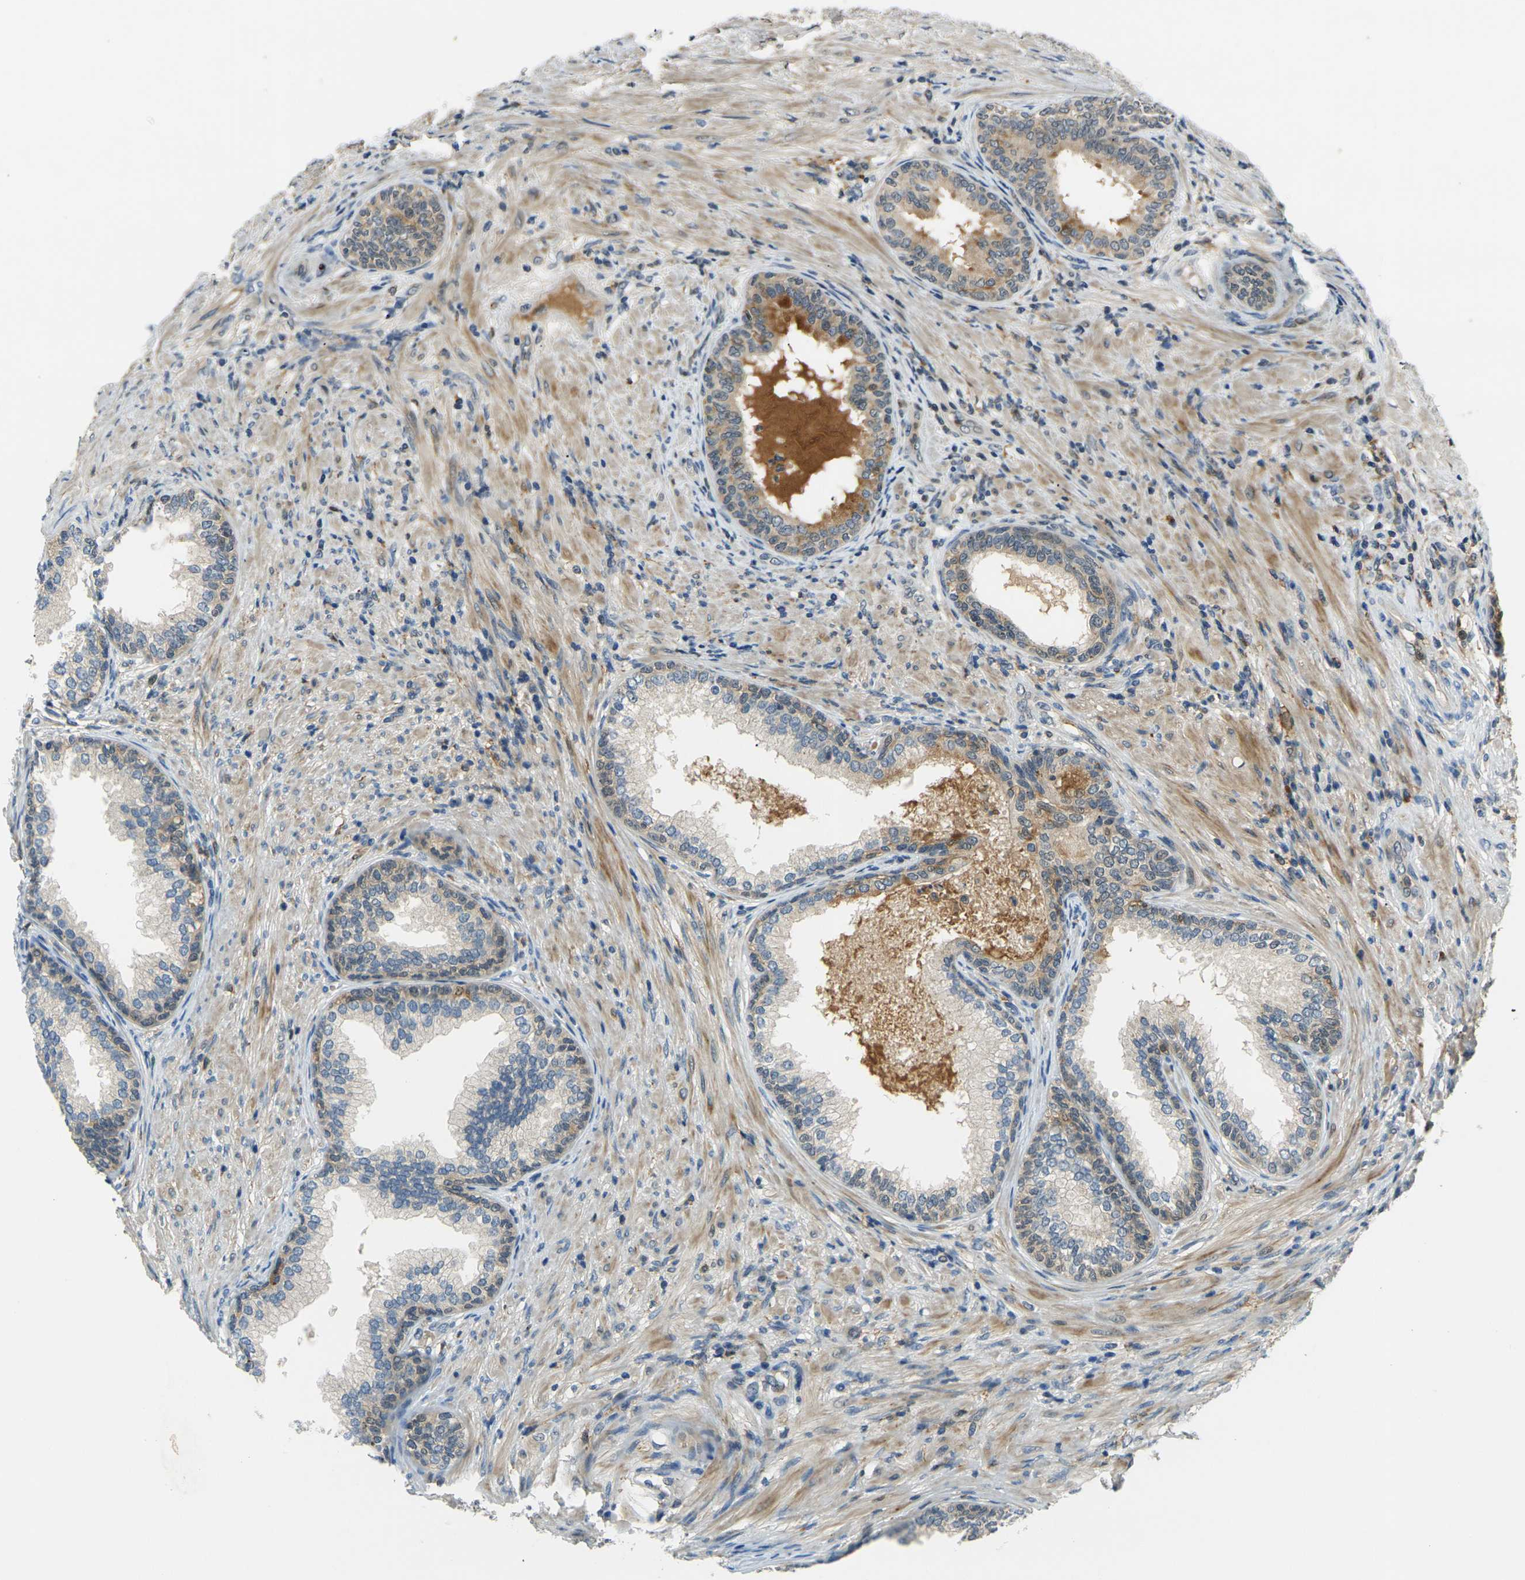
{"staining": {"intensity": "weak", "quantity": "25%-75%", "location": "cytoplasmic/membranous"}, "tissue": "prostate", "cell_type": "Glandular cells", "image_type": "normal", "snomed": [{"axis": "morphology", "description": "Normal tissue, NOS"}, {"axis": "topography", "description": "Prostate"}], "caption": "IHC (DAB (3,3'-diaminobenzidine)) staining of benign human prostate reveals weak cytoplasmic/membranous protein expression in approximately 25%-75% of glandular cells. The protein of interest is shown in brown color, while the nuclei are stained blue.", "gene": "PIGL", "patient": {"sex": "male", "age": 76}}